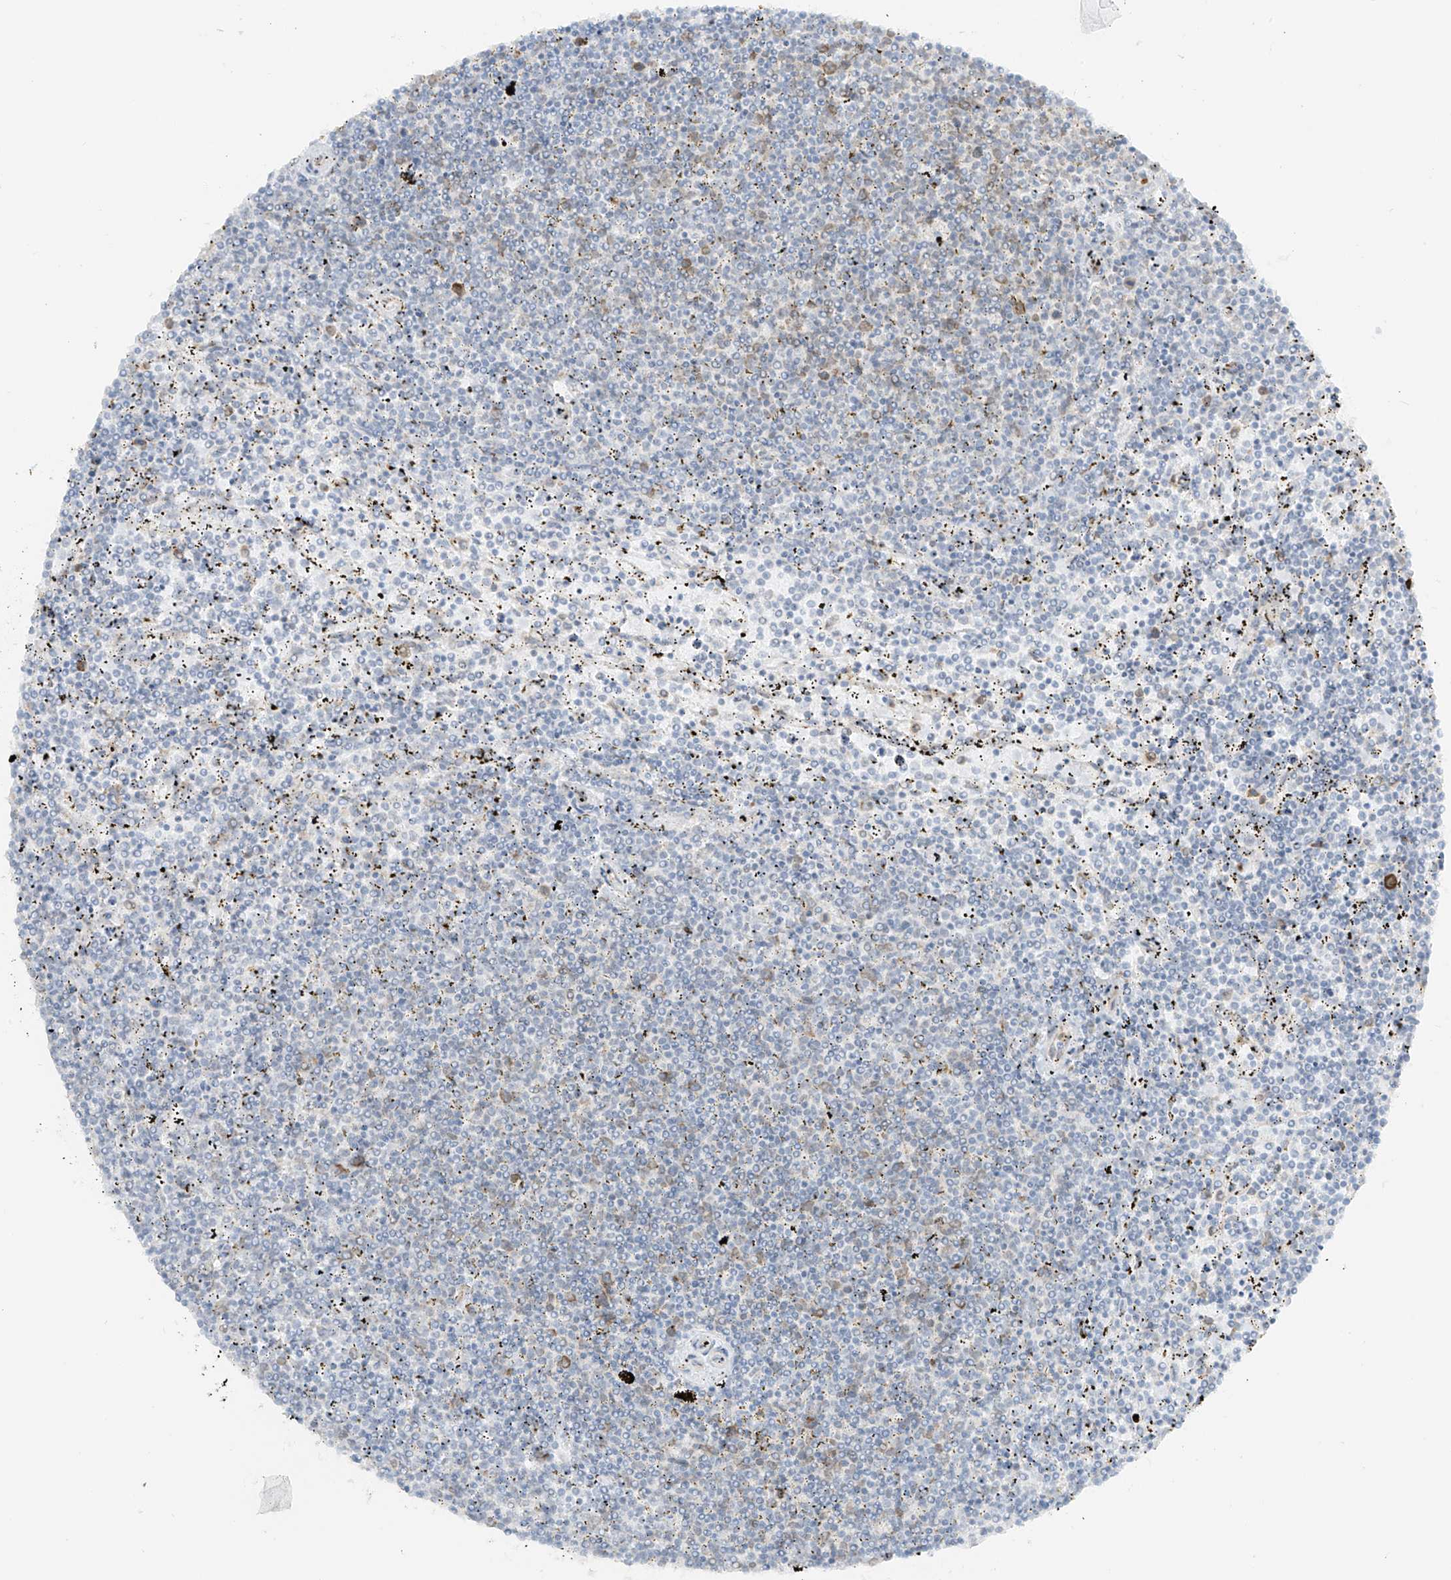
{"staining": {"intensity": "negative", "quantity": "none", "location": "none"}, "tissue": "lymphoma", "cell_type": "Tumor cells", "image_type": "cancer", "snomed": [{"axis": "morphology", "description": "Malignant lymphoma, non-Hodgkin's type, Low grade"}, {"axis": "topography", "description": "Spleen"}], "caption": "This is a histopathology image of immunohistochemistry (IHC) staining of lymphoma, which shows no expression in tumor cells.", "gene": "LRRC59", "patient": {"sex": "female", "age": 50}}